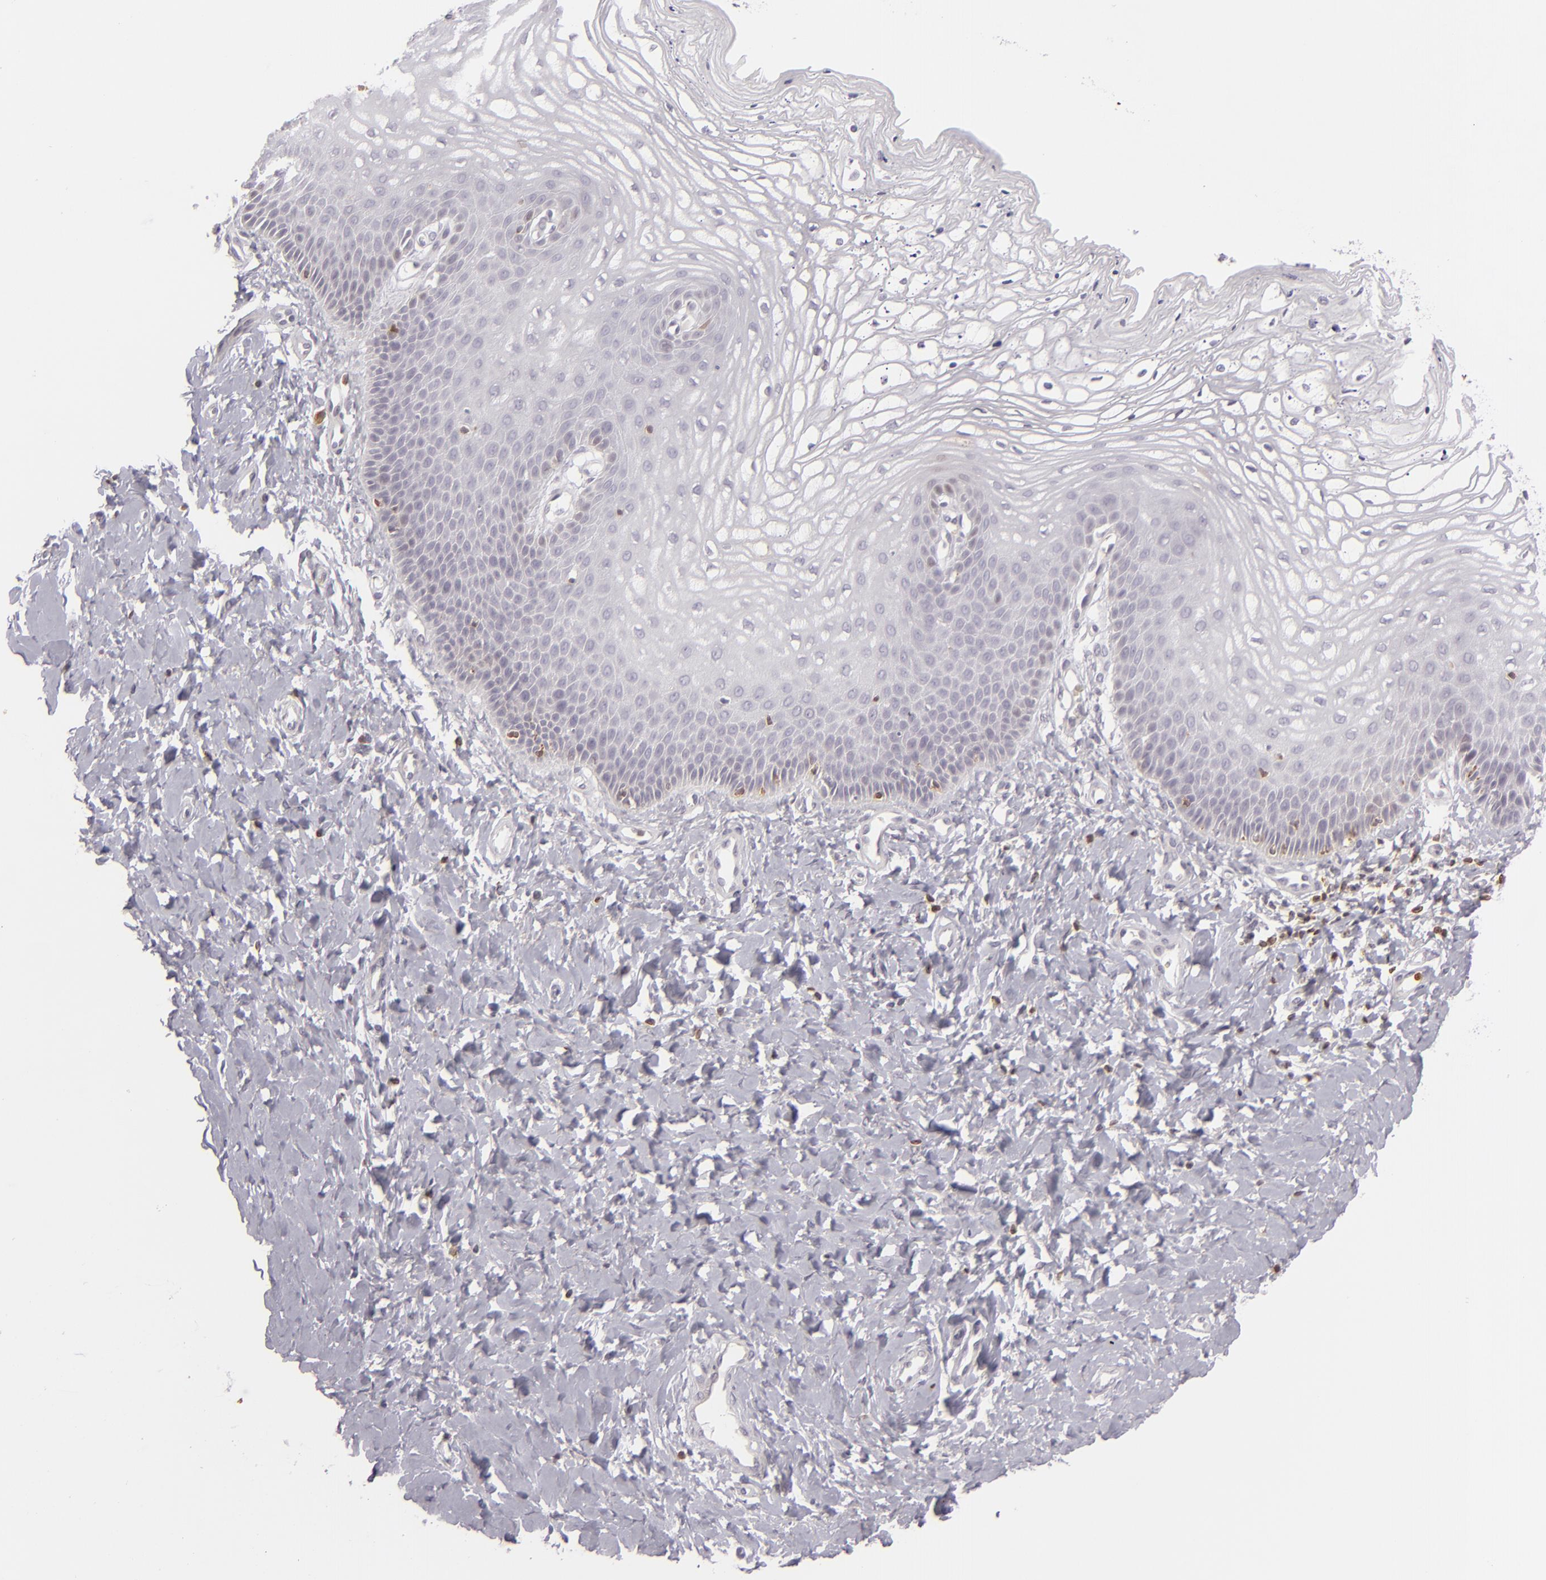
{"staining": {"intensity": "moderate", "quantity": "<25%", "location": "cytoplasmic/membranous"}, "tissue": "vagina", "cell_type": "Squamous epithelial cells", "image_type": "normal", "snomed": [{"axis": "morphology", "description": "Normal tissue, NOS"}, {"axis": "topography", "description": "Vagina"}], "caption": "IHC (DAB) staining of benign human vagina exhibits moderate cytoplasmic/membranous protein positivity in approximately <25% of squamous epithelial cells. (brown staining indicates protein expression, while blue staining denotes nuclei).", "gene": "APOBEC3G", "patient": {"sex": "female", "age": 68}}